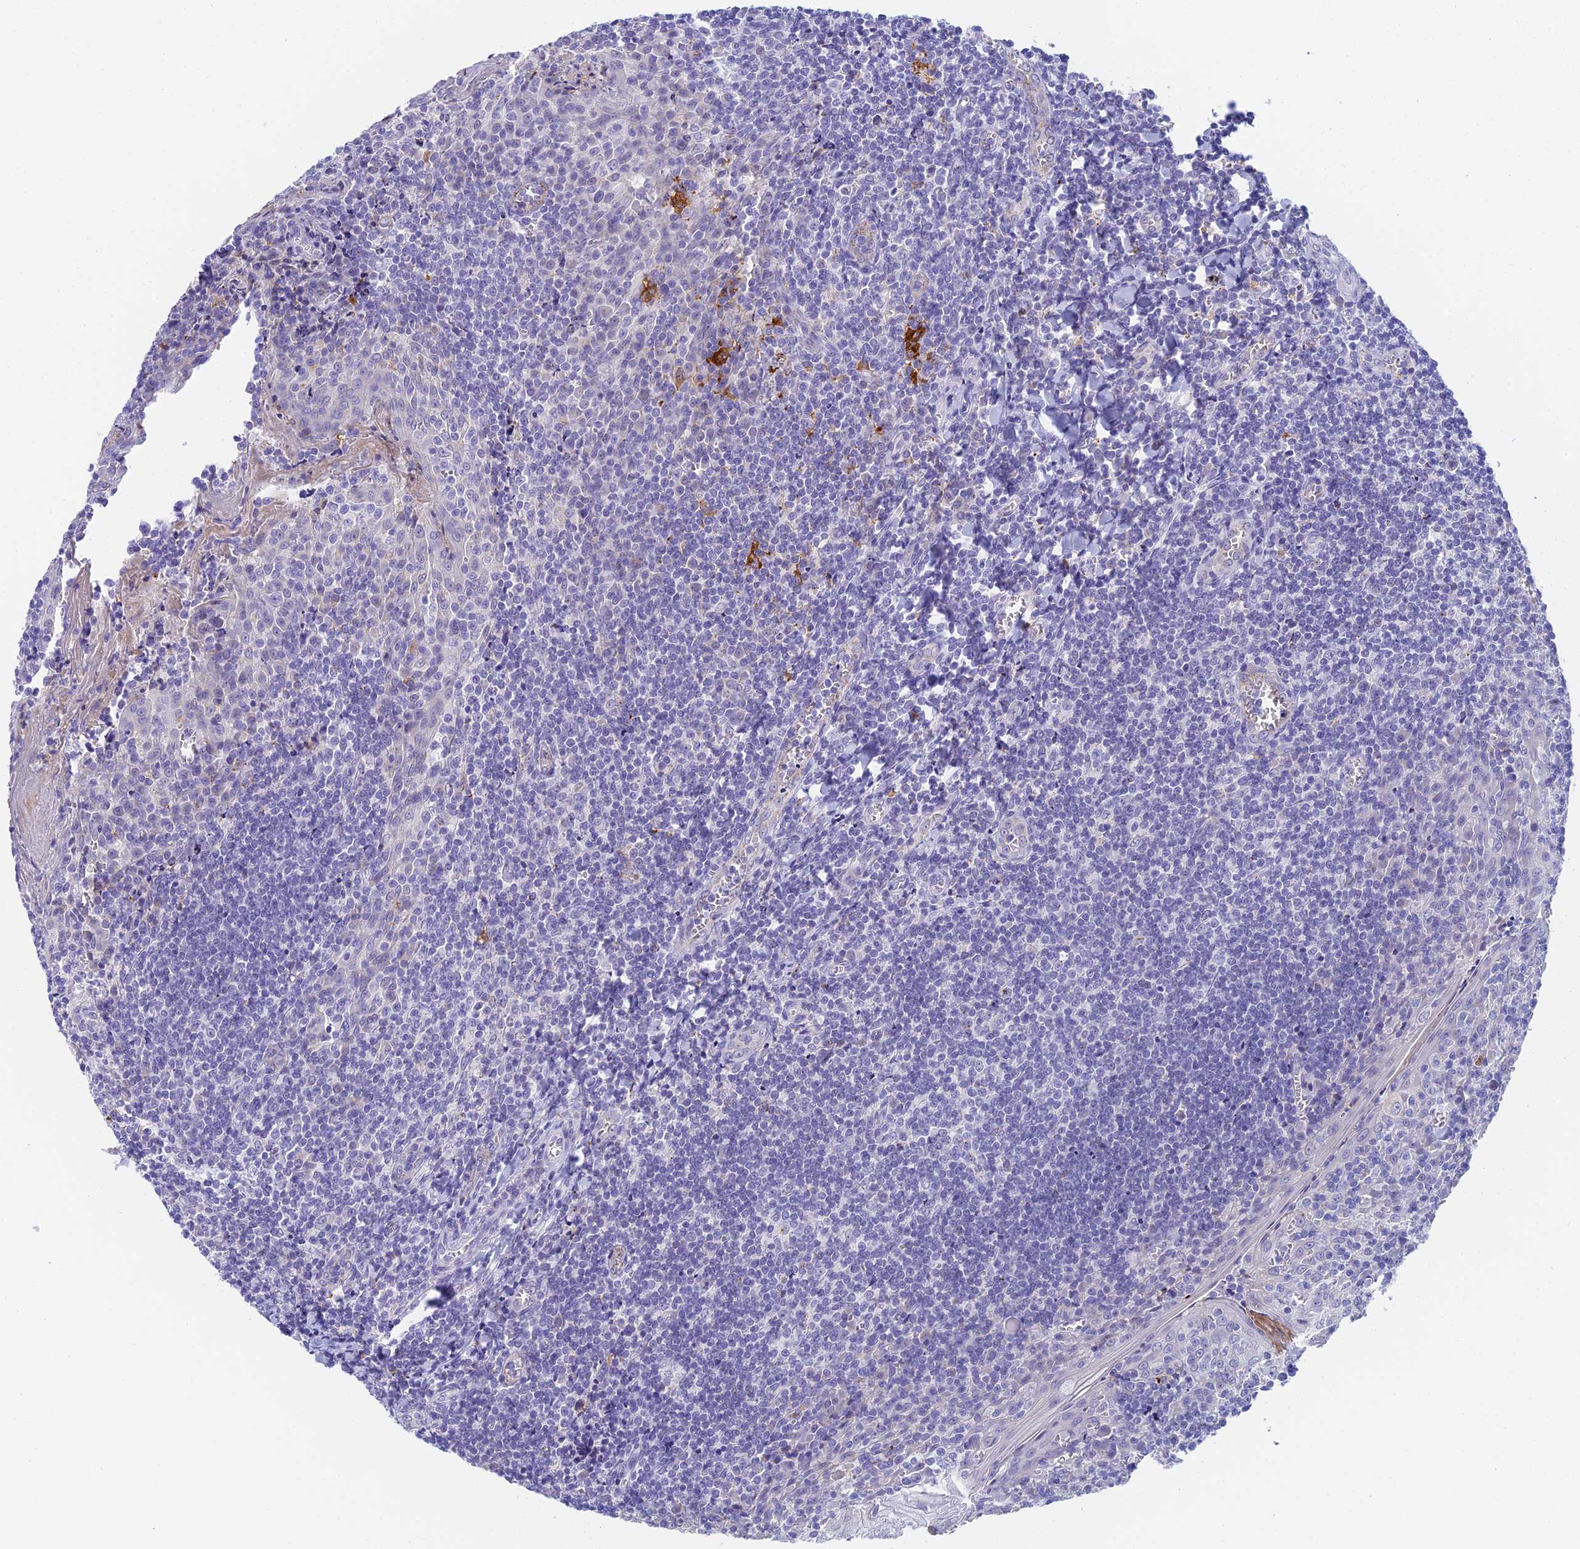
{"staining": {"intensity": "negative", "quantity": "none", "location": "none"}, "tissue": "tonsil", "cell_type": "Germinal center cells", "image_type": "normal", "snomed": [{"axis": "morphology", "description": "Normal tissue, NOS"}, {"axis": "topography", "description": "Tonsil"}], "caption": "There is no significant expression in germinal center cells of tonsil. Brightfield microscopy of IHC stained with DAB (3,3'-diaminobenzidine) (brown) and hematoxylin (blue), captured at high magnification.", "gene": "ADAMTS13", "patient": {"sex": "male", "age": 27}}